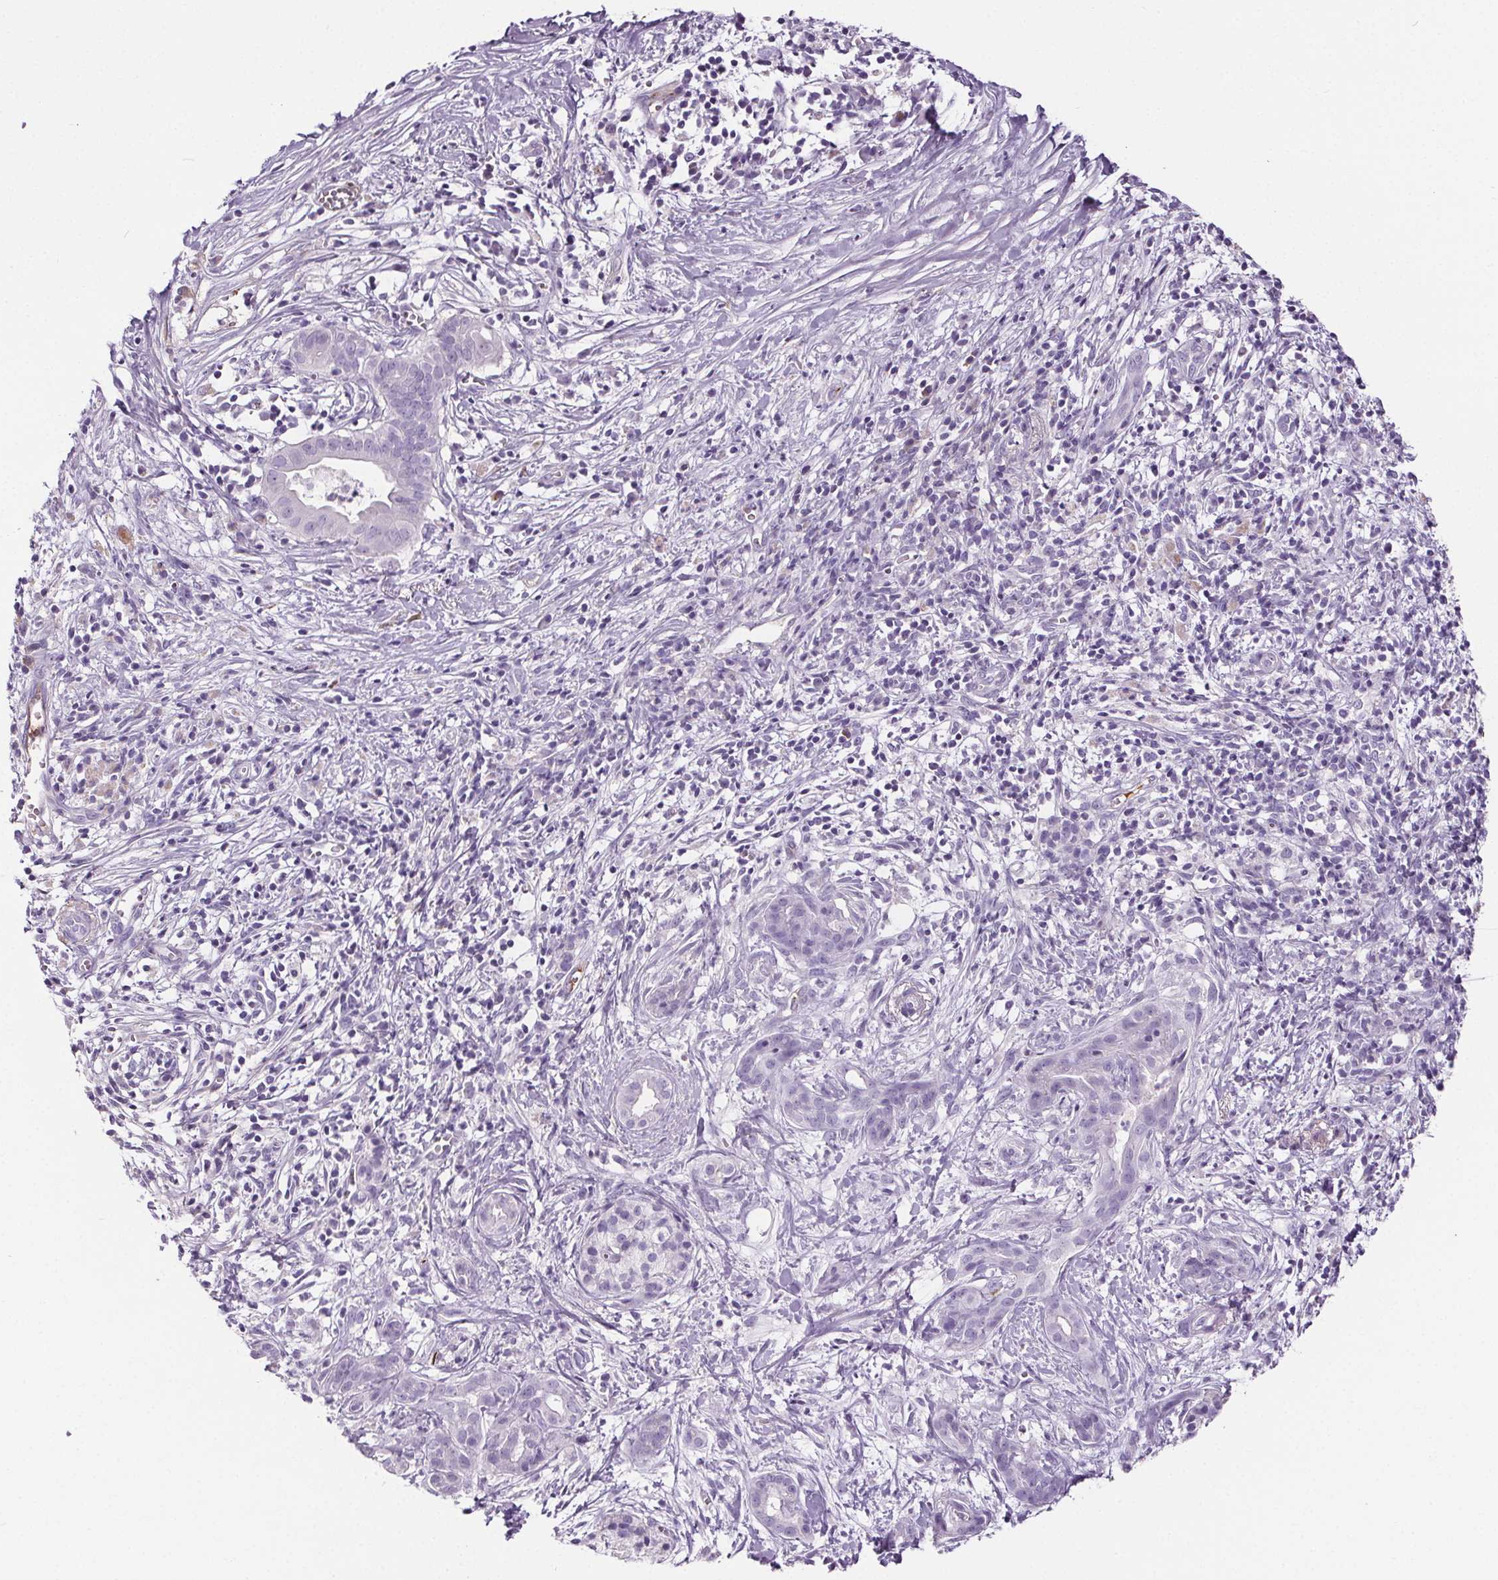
{"staining": {"intensity": "negative", "quantity": "none", "location": "none"}, "tissue": "pancreatic cancer", "cell_type": "Tumor cells", "image_type": "cancer", "snomed": [{"axis": "morphology", "description": "Adenocarcinoma, NOS"}, {"axis": "topography", "description": "Pancreas"}], "caption": "Immunohistochemistry (IHC) photomicrograph of adenocarcinoma (pancreatic) stained for a protein (brown), which exhibits no positivity in tumor cells.", "gene": "CD5L", "patient": {"sex": "male", "age": 61}}